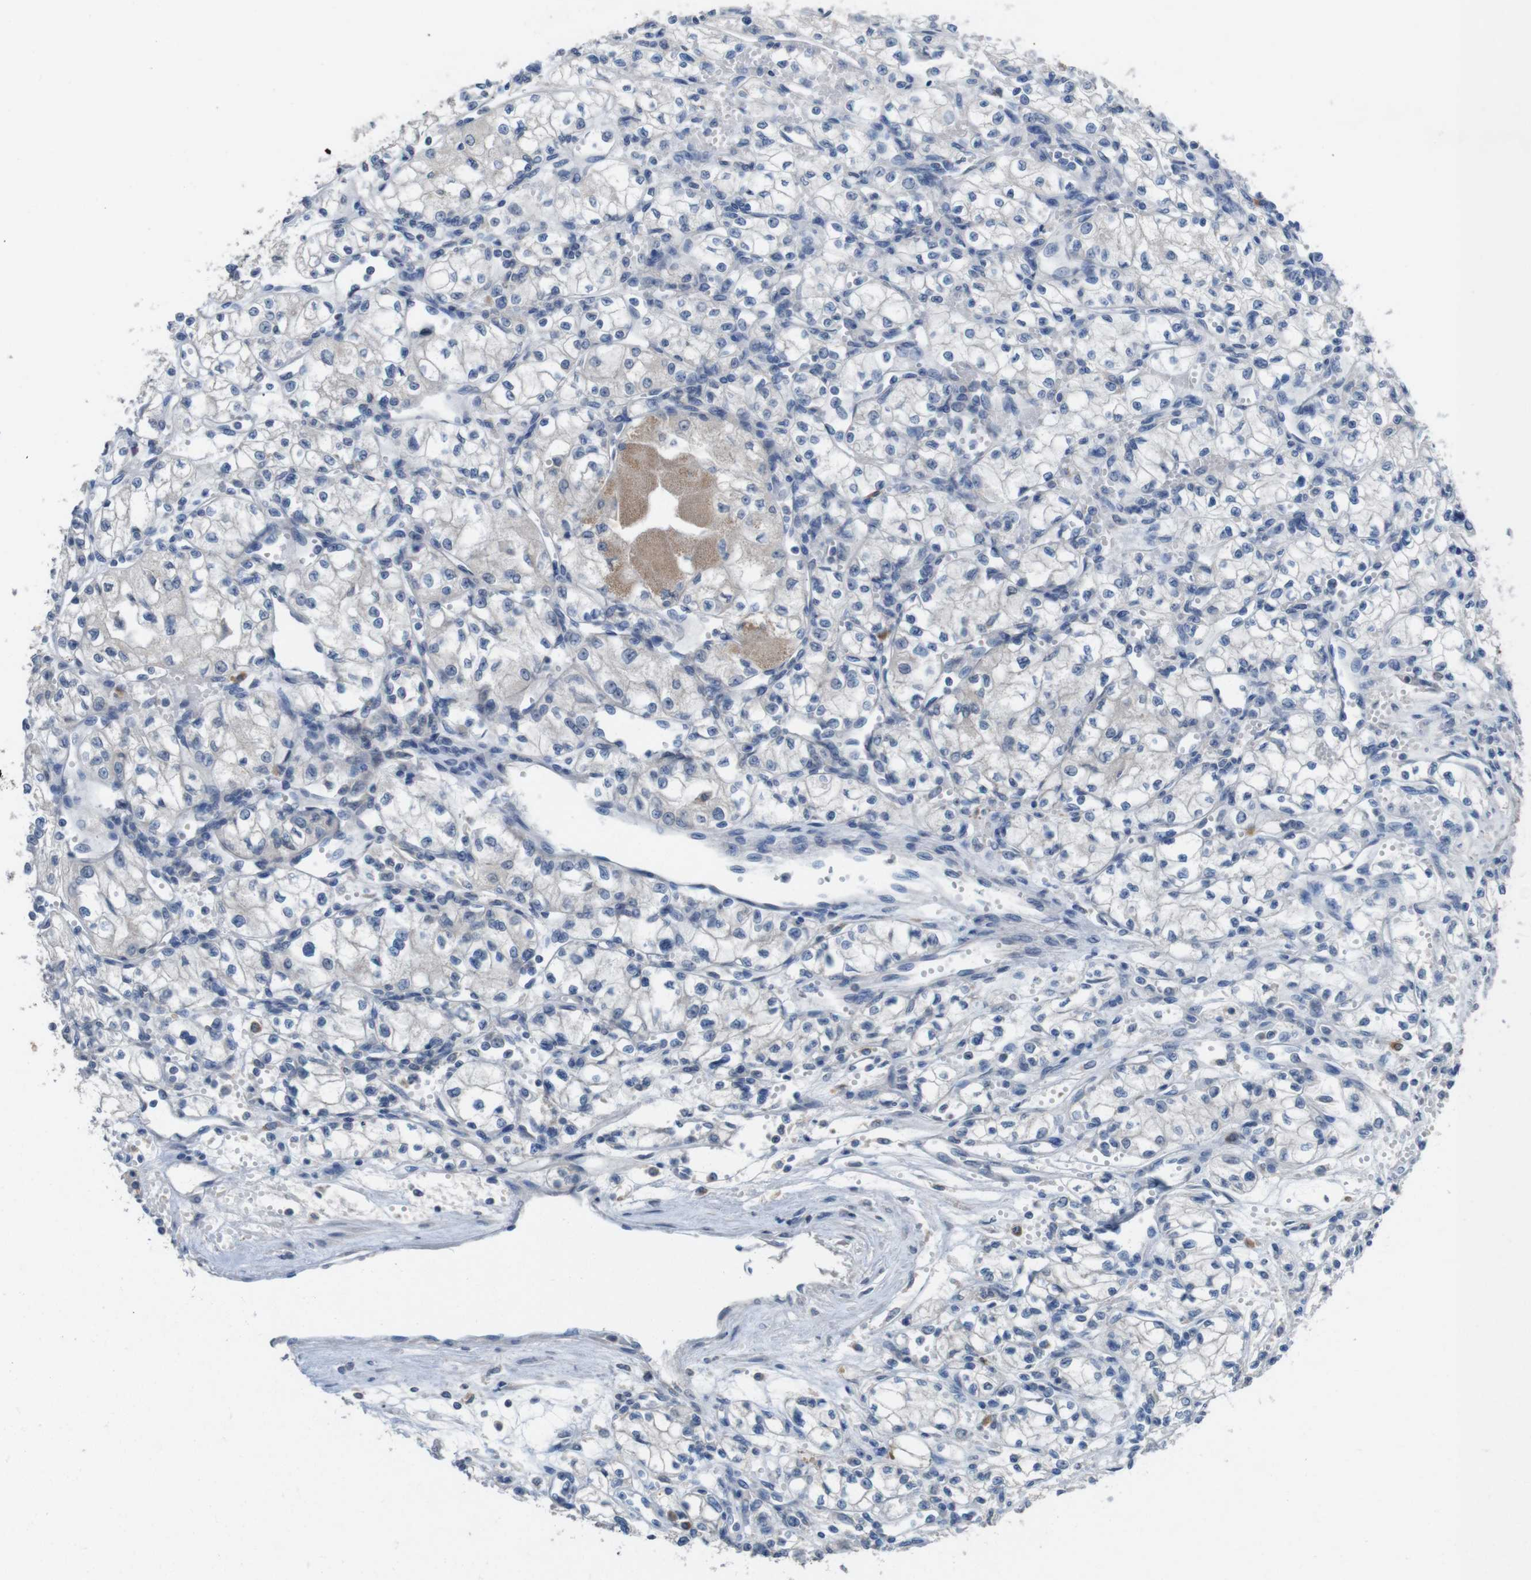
{"staining": {"intensity": "negative", "quantity": "none", "location": "none"}, "tissue": "renal cancer", "cell_type": "Tumor cells", "image_type": "cancer", "snomed": [{"axis": "morphology", "description": "Normal tissue, NOS"}, {"axis": "morphology", "description": "Adenocarcinoma, NOS"}, {"axis": "topography", "description": "Kidney"}], "caption": "High magnification brightfield microscopy of renal adenocarcinoma stained with DAB (brown) and counterstained with hematoxylin (blue): tumor cells show no significant expression.", "gene": "SLC2A8", "patient": {"sex": "male", "age": 59}}